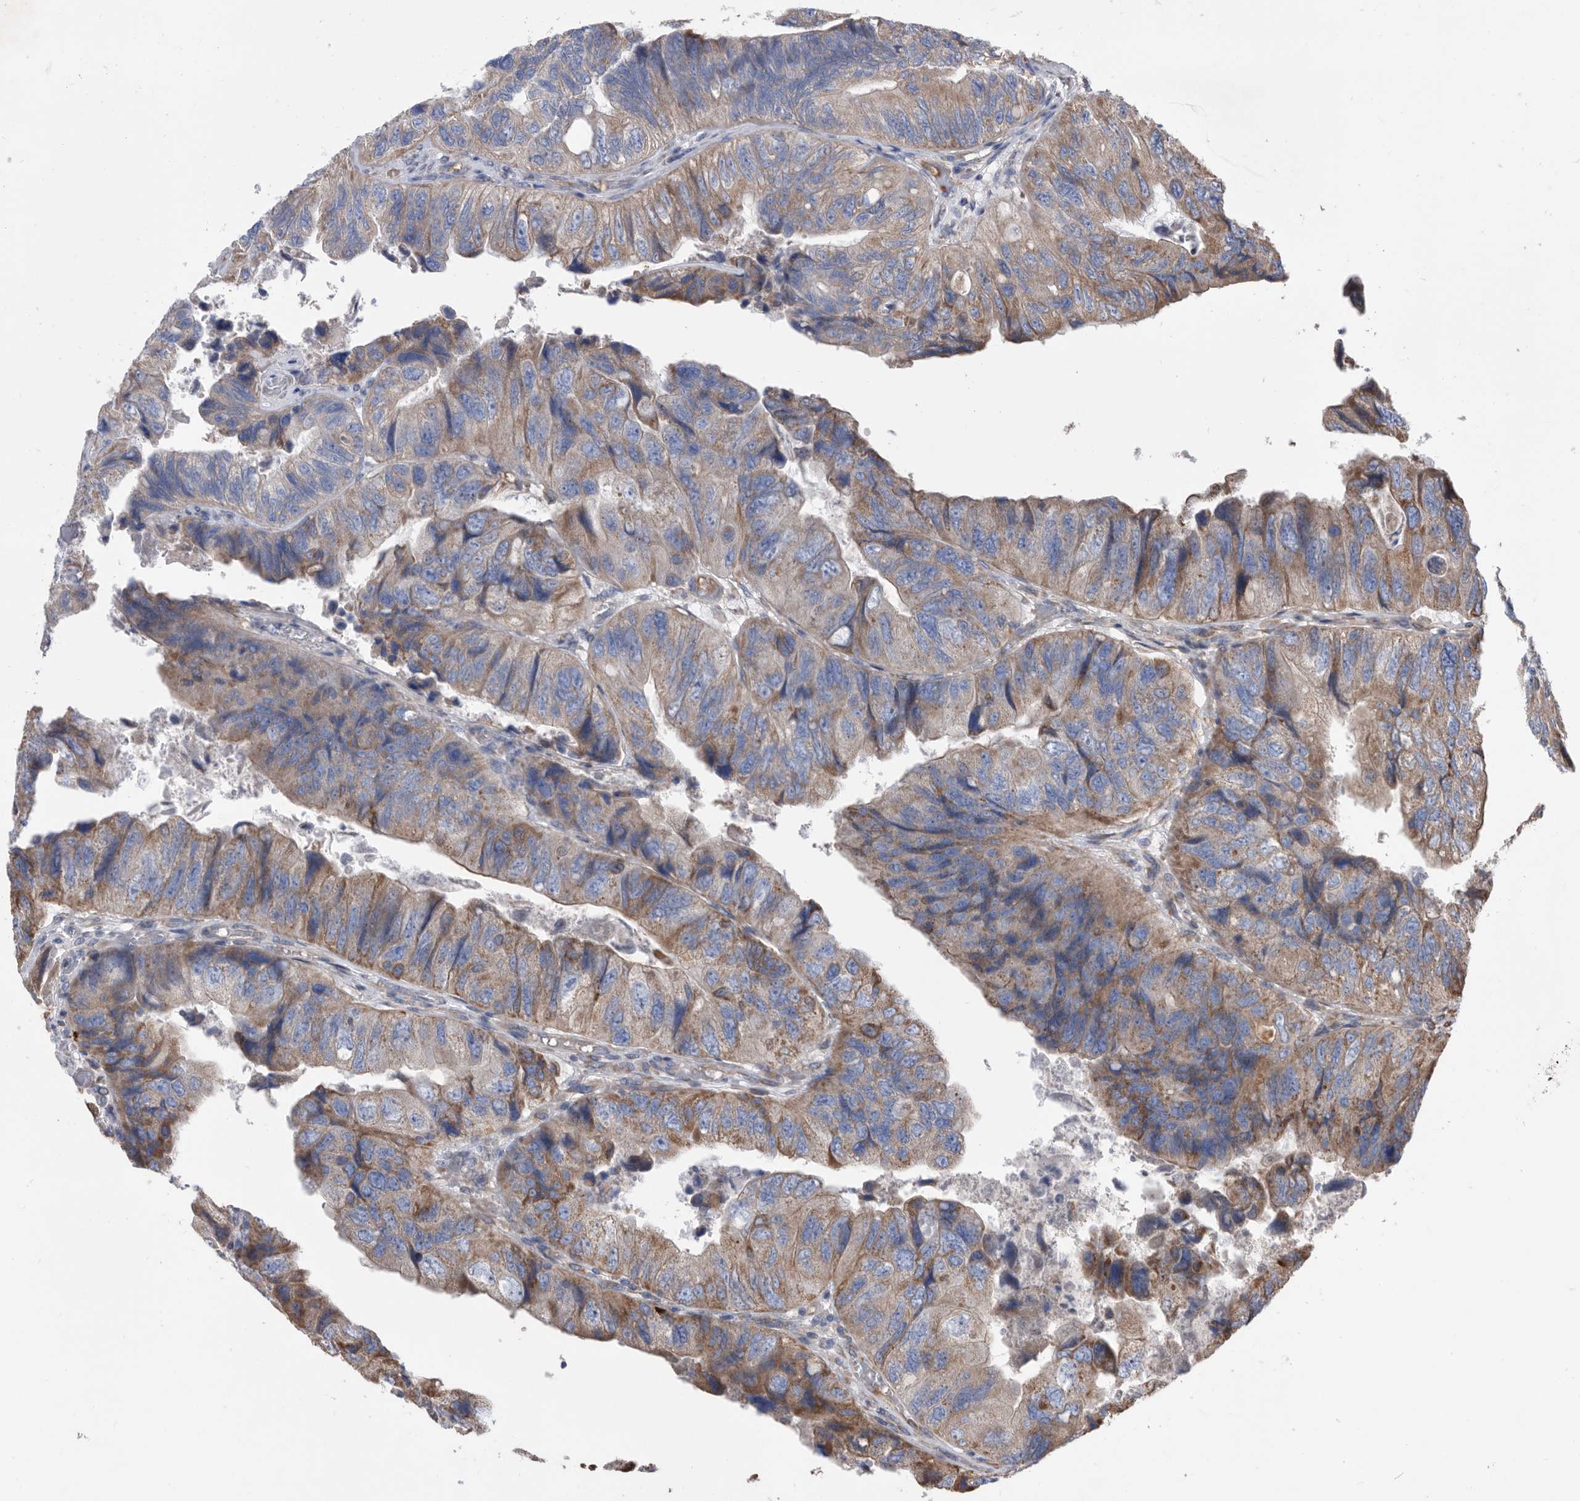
{"staining": {"intensity": "moderate", "quantity": ">75%", "location": "cytoplasmic/membranous"}, "tissue": "colorectal cancer", "cell_type": "Tumor cells", "image_type": "cancer", "snomed": [{"axis": "morphology", "description": "Adenocarcinoma, NOS"}, {"axis": "topography", "description": "Rectum"}], "caption": "Human colorectal cancer stained for a protein (brown) demonstrates moderate cytoplasmic/membranous positive positivity in about >75% of tumor cells.", "gene": "ATP13A3", "patient": {"sex": "male", "age": 63}}